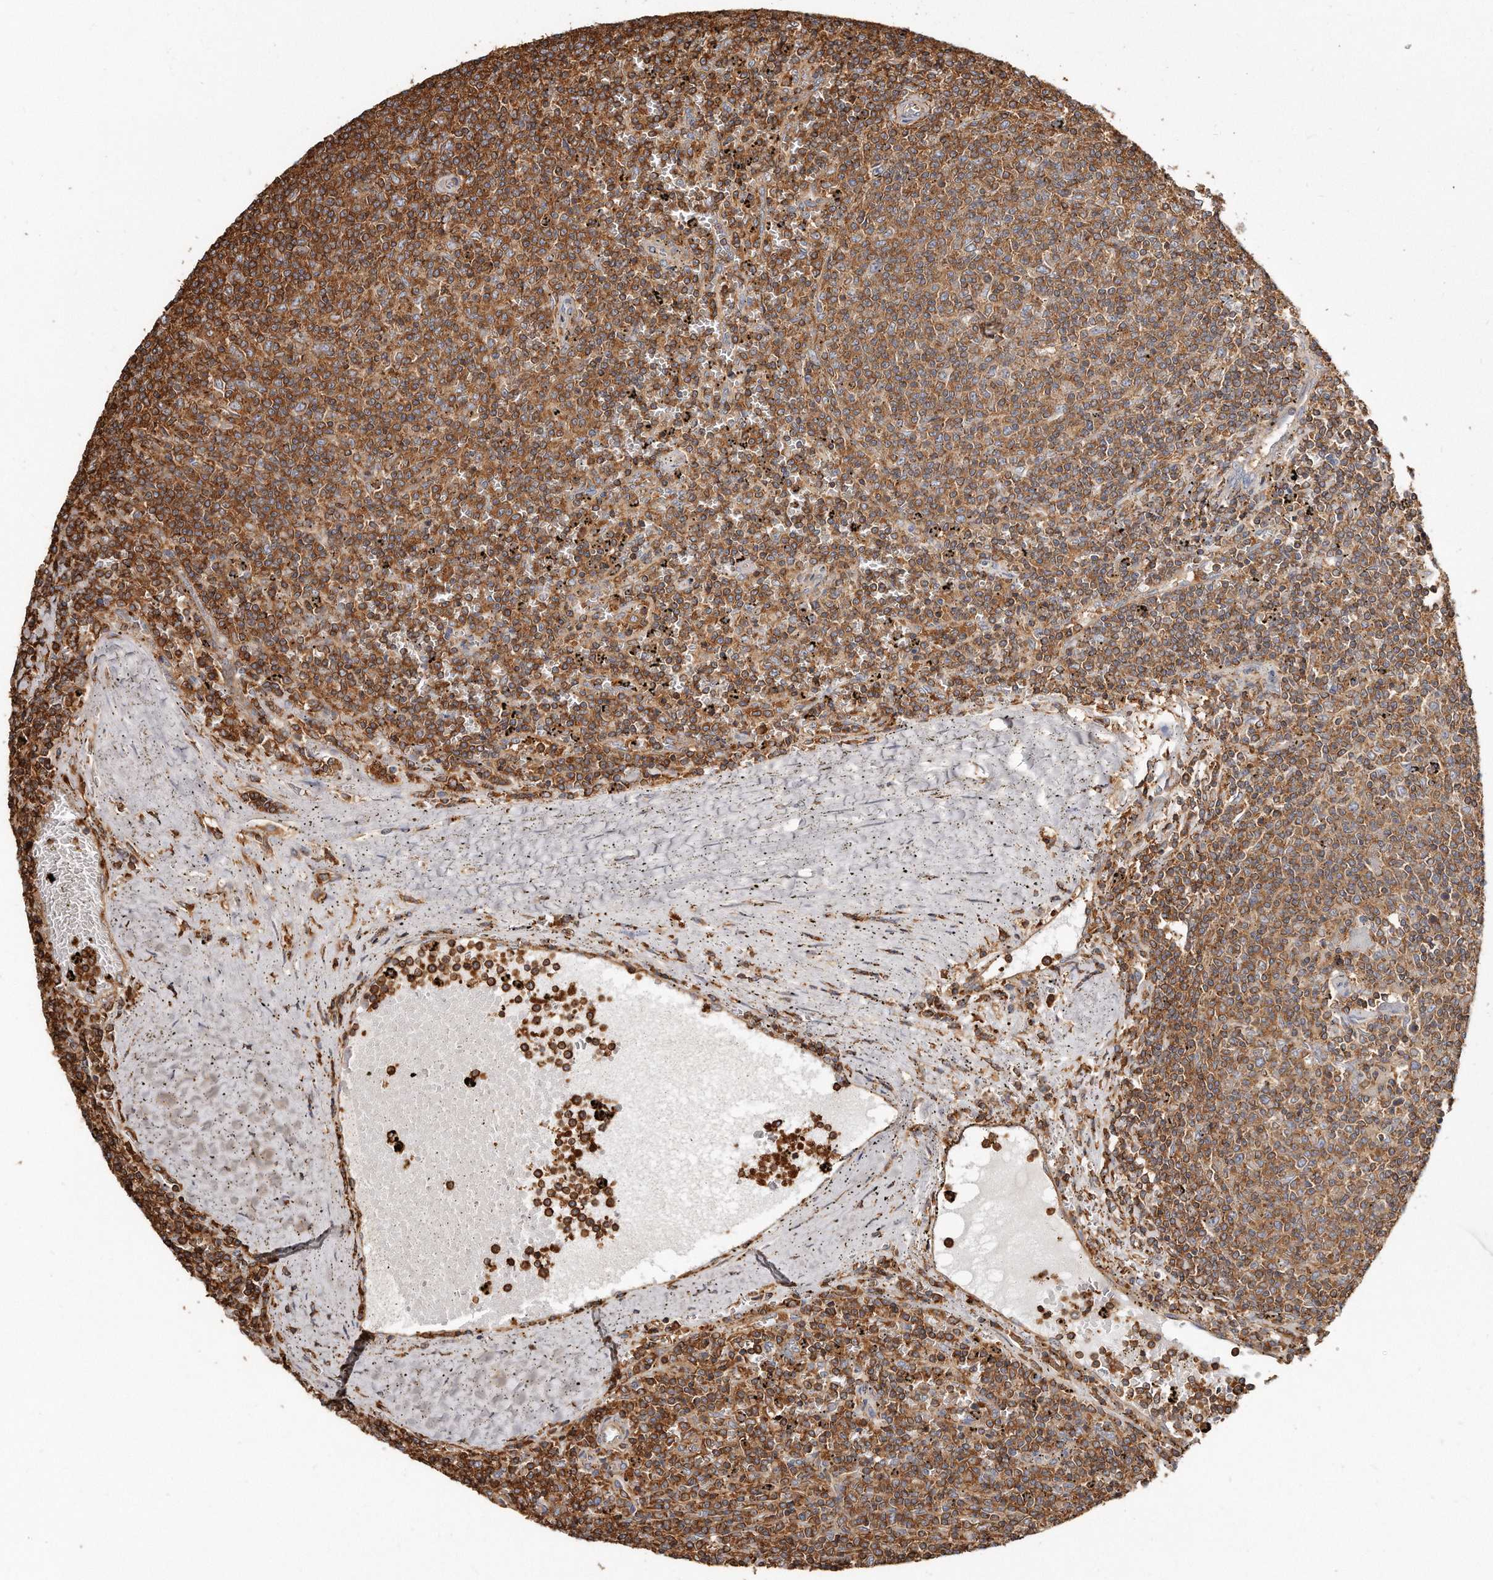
{"staining": {"intensity": "moderate", "quantity": ">75%", "location": "cytoplasmic/membranous"}, "tissue": "lymphoma", "cell_type": "Tumor cells", "image_type": "cancer", "snomed": [{"axis": "morphology", "description": "Malignant lymphoma, non-Hodgkin's type, Low grade"}, {"axis": "topography", "description": "Spleen"}], "caption": "Immunohistochemical staining of lymphoma reveals medium levels of moderate cytoplasmic/membranous staining in about >75% of tumor cells. Using DAB (brown) and hematoxylin (blue) stains, captured at high magnification using brightfield microscopy.", "gene": "CAP1", "patient": {"sex": "female", "age": 50}}